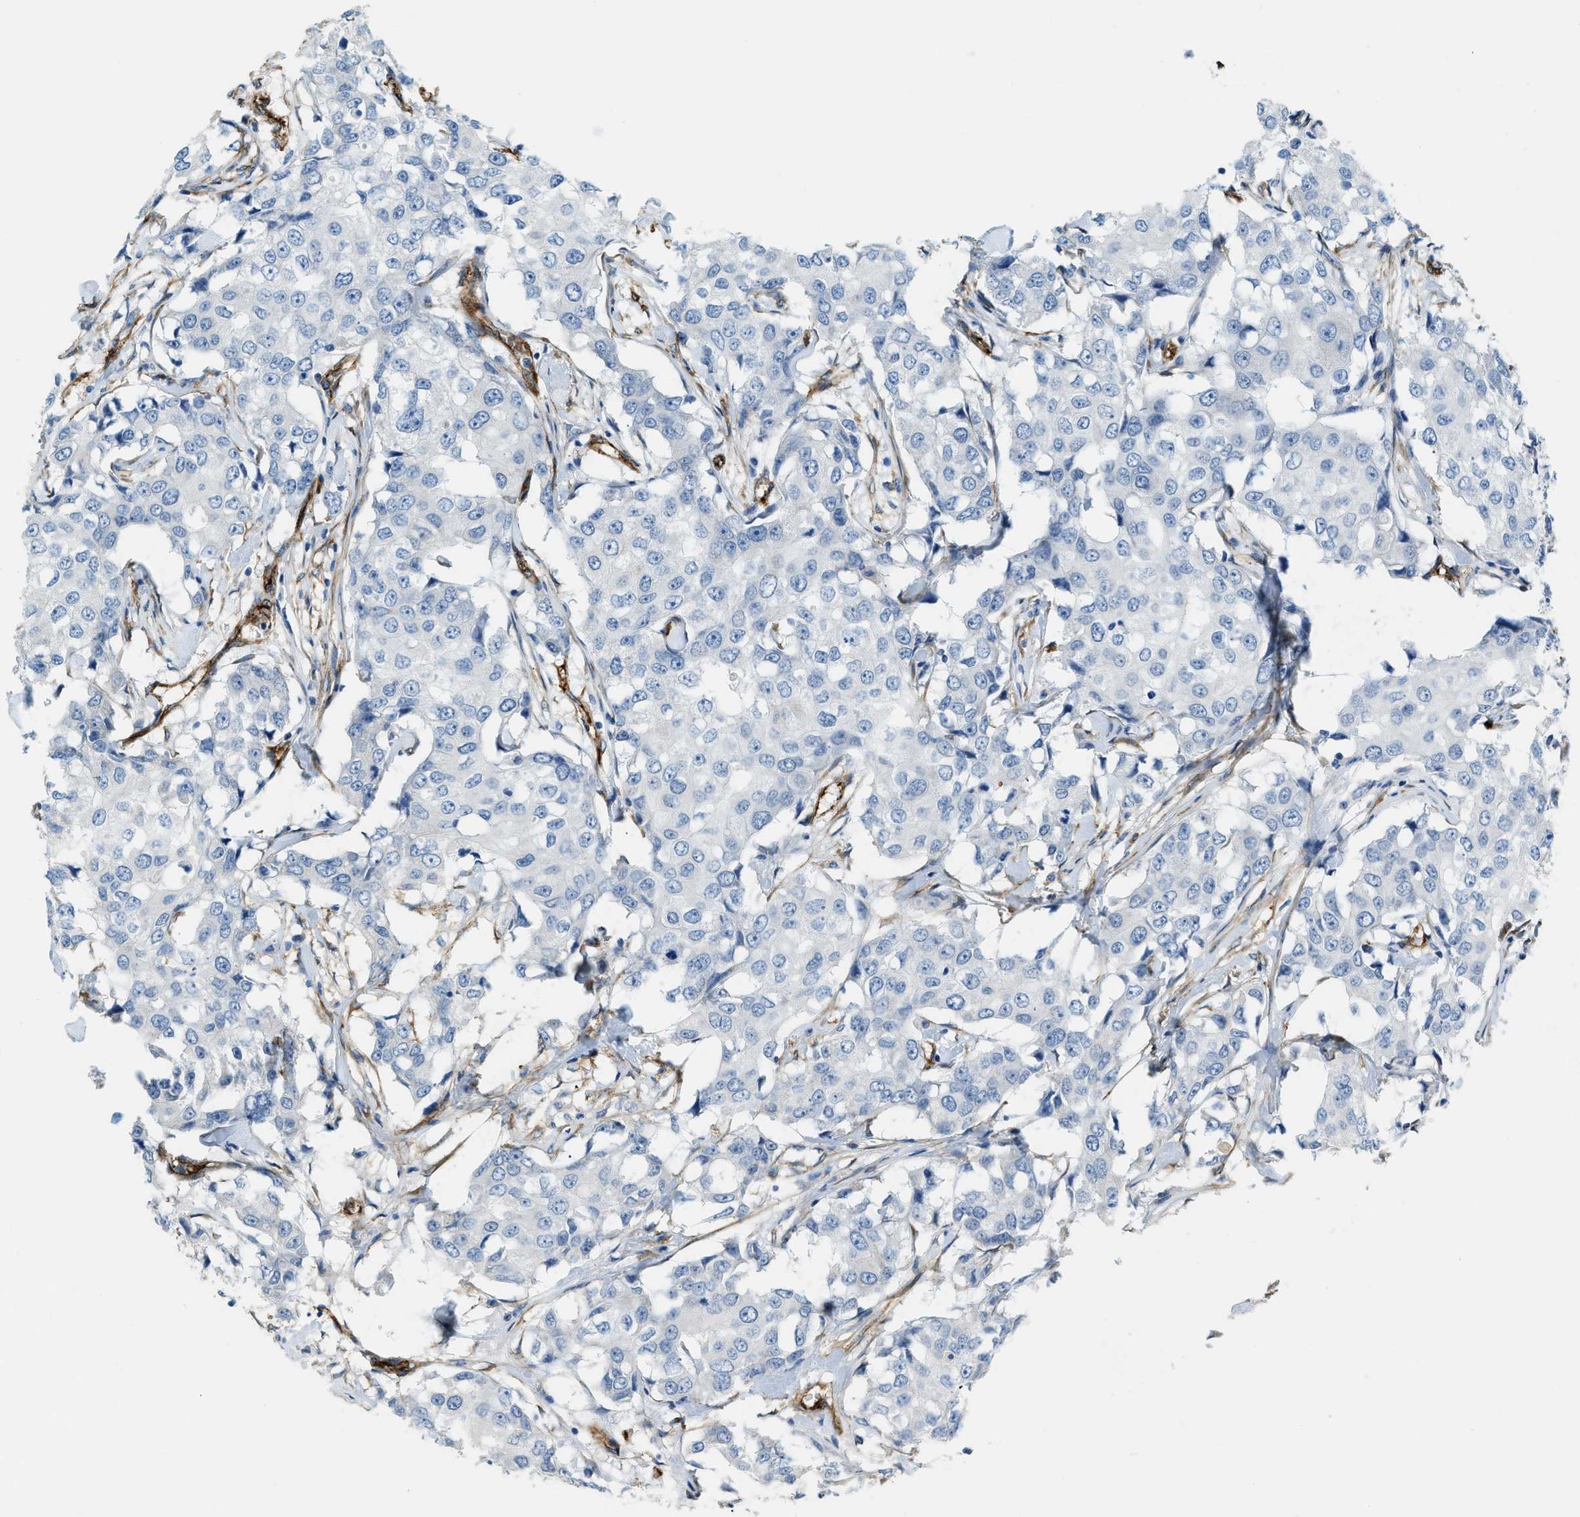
{"staining": {"intensity": "negative", "quantity": "none", "location": "none"}, "tissue": "breast cancer", "cell_type": "Tumor cells", "image_type": "cancer", "snomed": [{"axis": "morphology", "description": "Duct carcinoma"}, {"axis": "topography", "description": "Breast"}], "caption": "Tumor cells are negative for brown protein staining in breast intraductal carcinoma.", "gene": "TMEM43", "patient": {"sex": "female", "age": 27}}